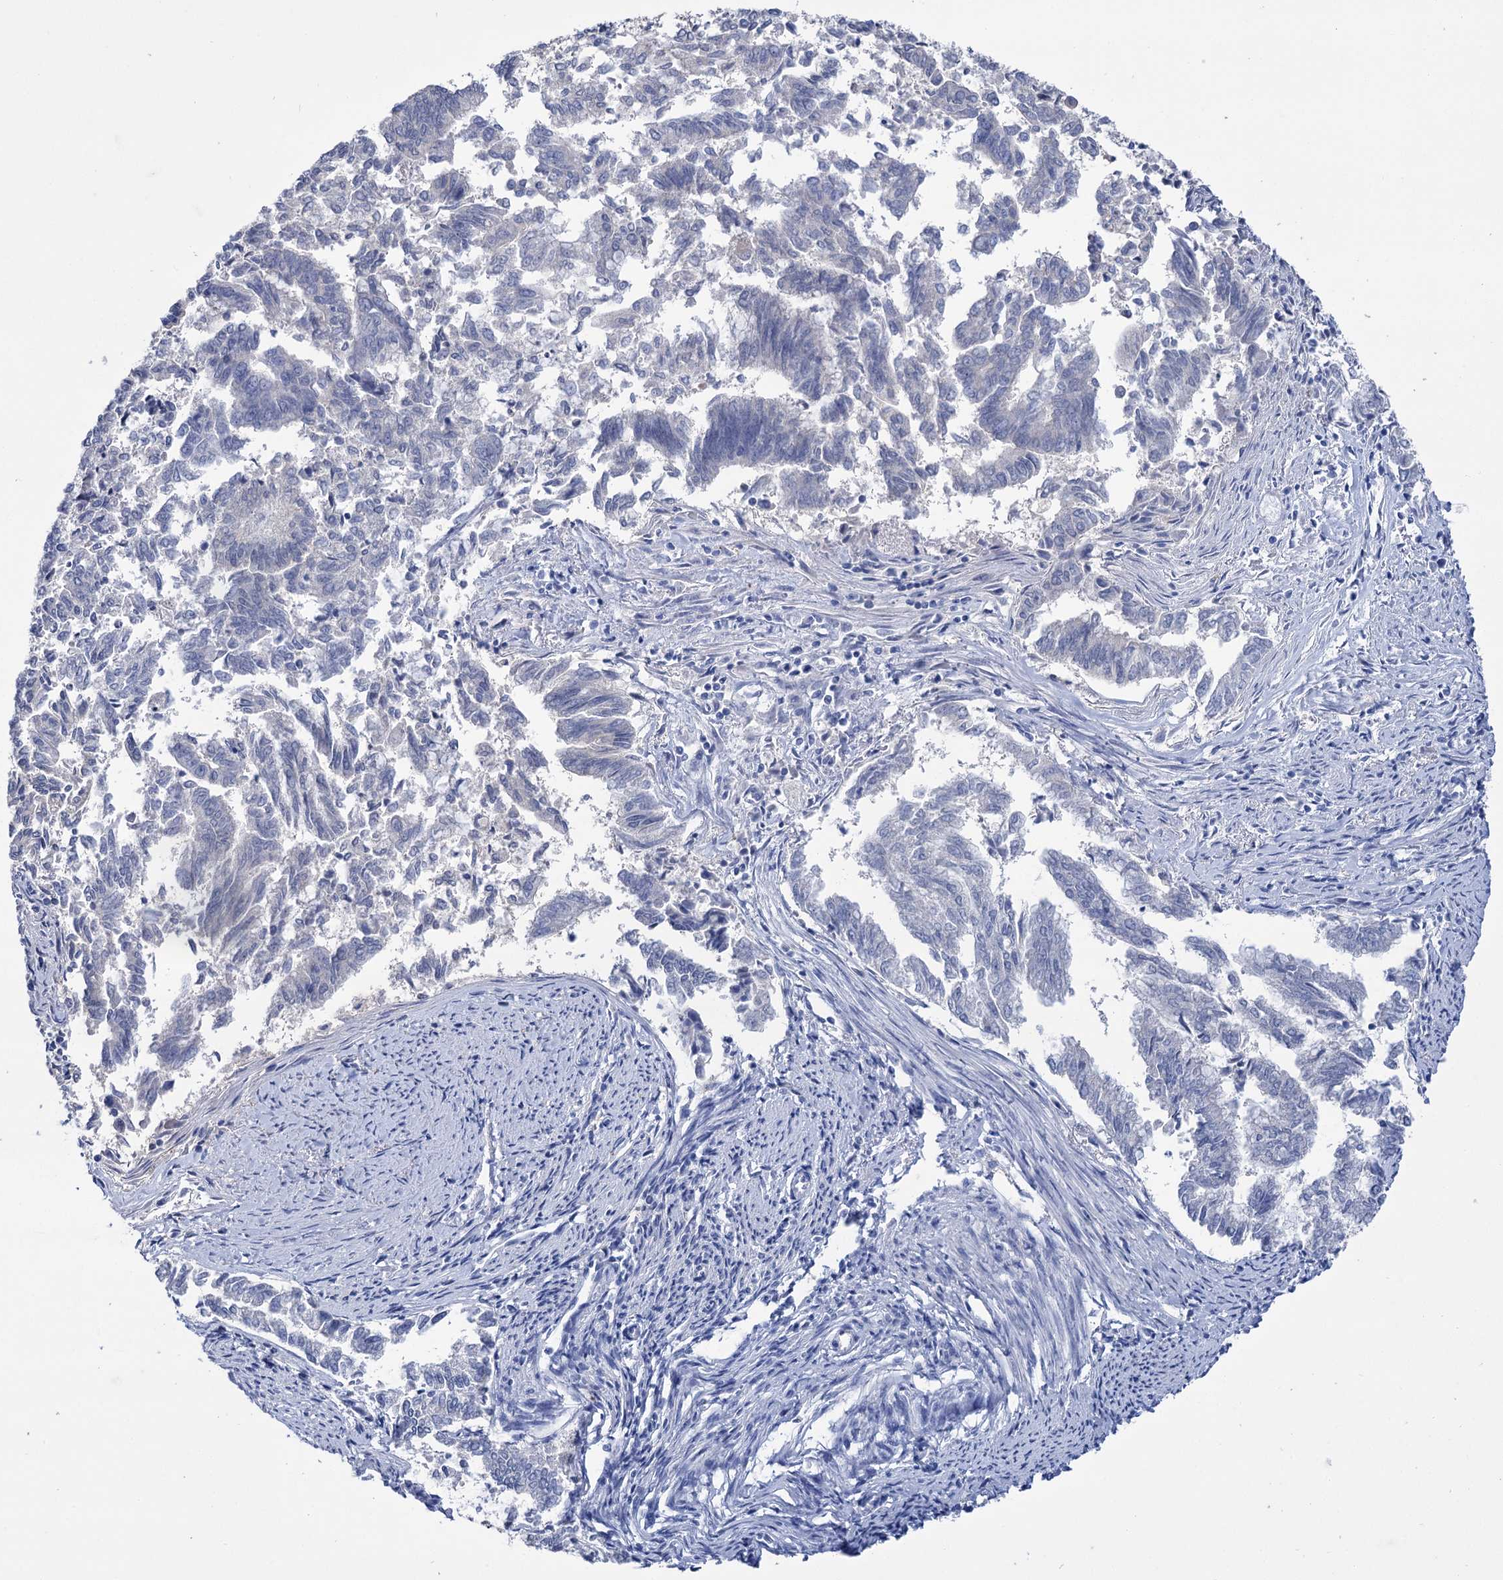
{"staining": {"intensity": "negative", "quantity": "none", "location": "none"}, "tissue": "endometrial cancer", "cell_type": "Tumor cells", "image_type": "cancer", "snomed": [{"axis": "morphology", "description": "Adenocarcinoma, NOS"}, {"axis": "topography", "description": "Endometrium"}], "caption": "High magnification brightfield microscopy of adenocarcinoma (endometrial) stained with DAB (3,3'-diaminobenzidine) (brown) and counterstained with hematoxylin (blue): tumor cells show no significant positivity. Nuclei are stained in blue.", "gene": "LYZL4", "patient": {"sex": "female", "age": 79}}